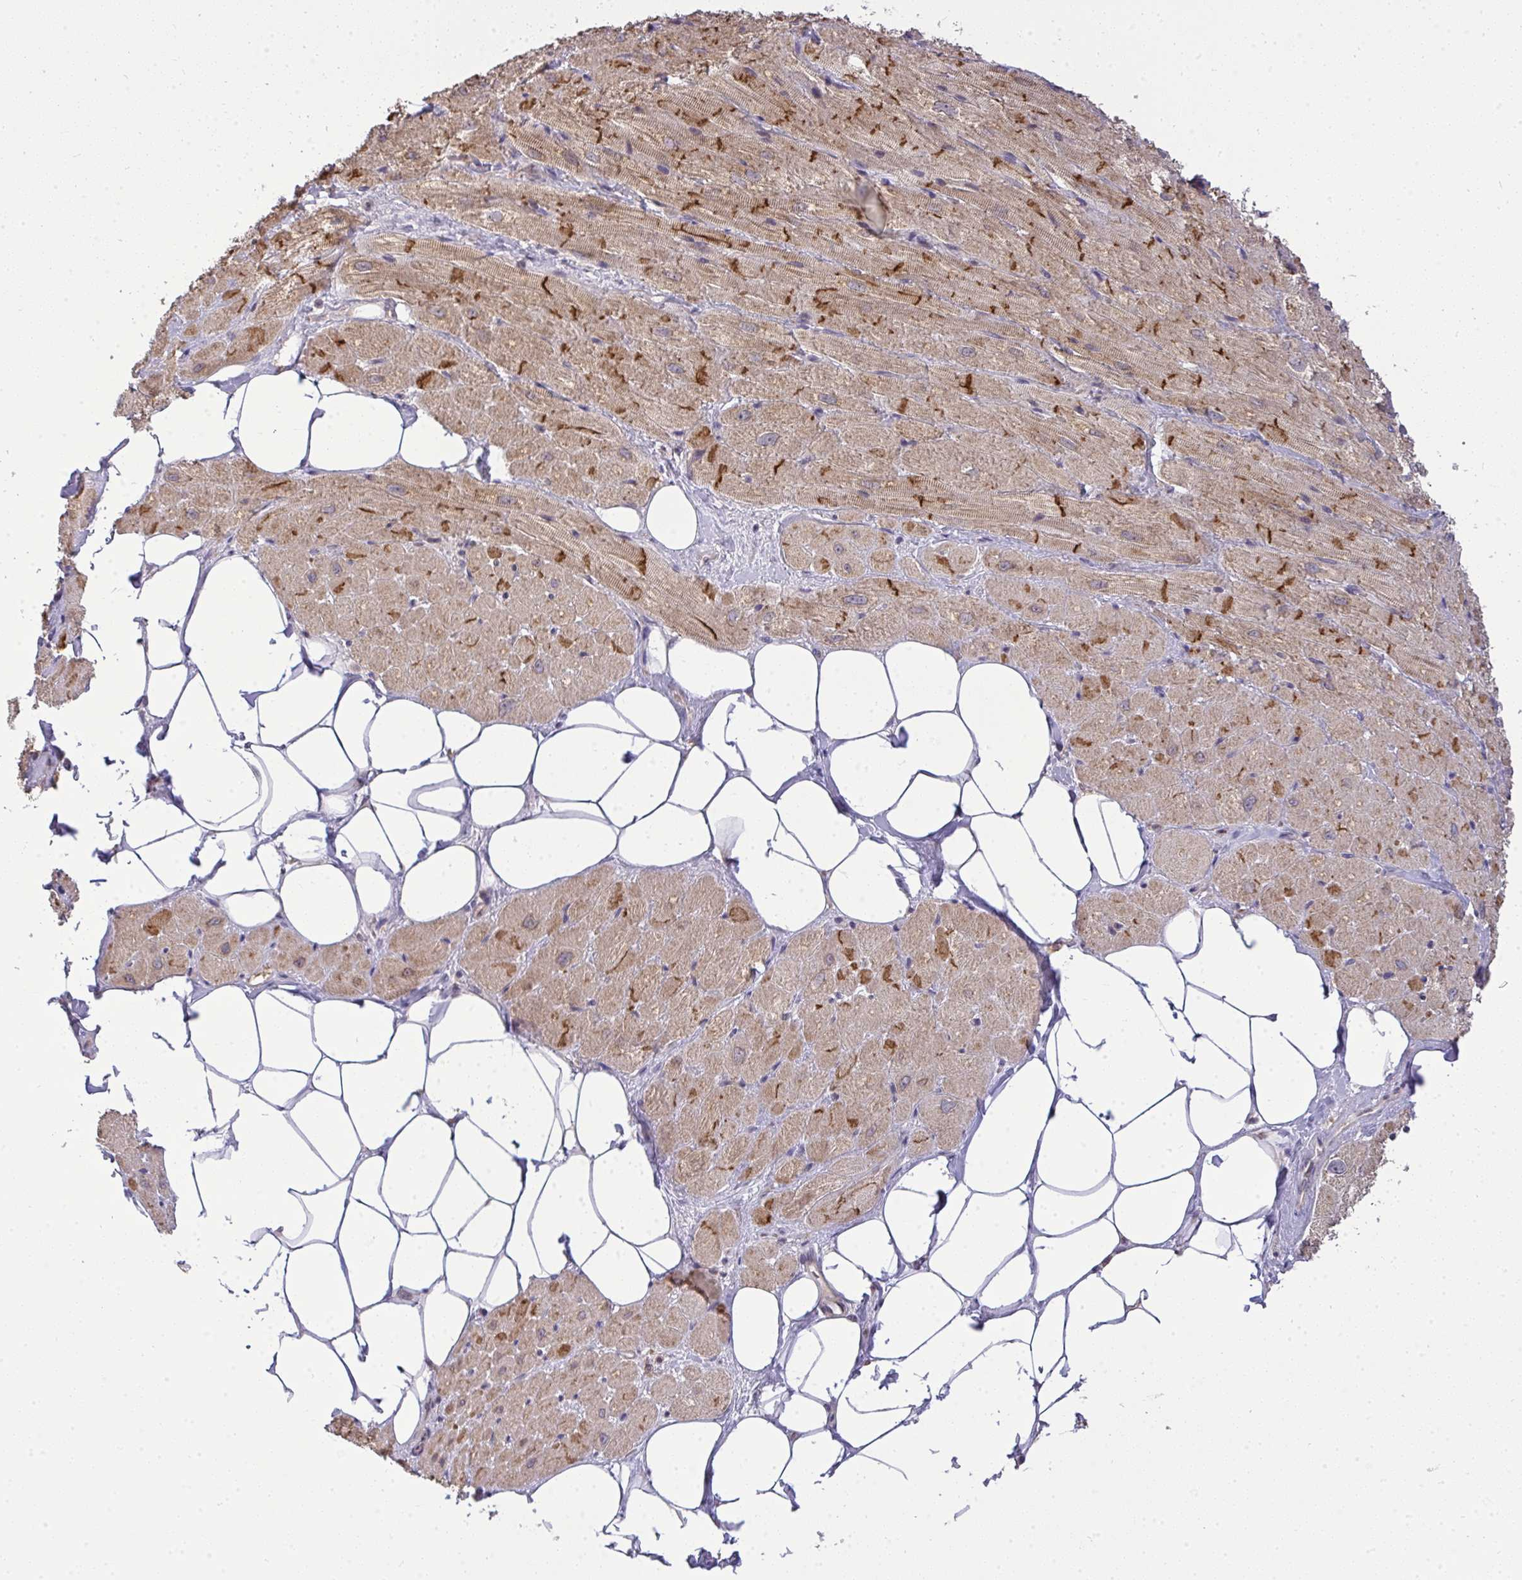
{"staining": {"intensity": "moderate", "quantity": ">75%", "location": "cytoplasmic/membranous"}, "tissue": "heart muscle", "cell_type": "Cardiomyocytes", "image_type": "normal", "snomed": [{"axis": "morphology", "description": "Normal tissue, NOS"}, {"axis": "topography", "description": "Heart"}], "caption": "A brown stain labels moderate cytoplasmic/membranous staining of a protein in cardiomyocytes of normal heart muscle. (brown staining indicates protein expression, while blue staining denotes nuclei).", "gene": "SLC9A6", "patient": {"sex": "male", "age": 62}}